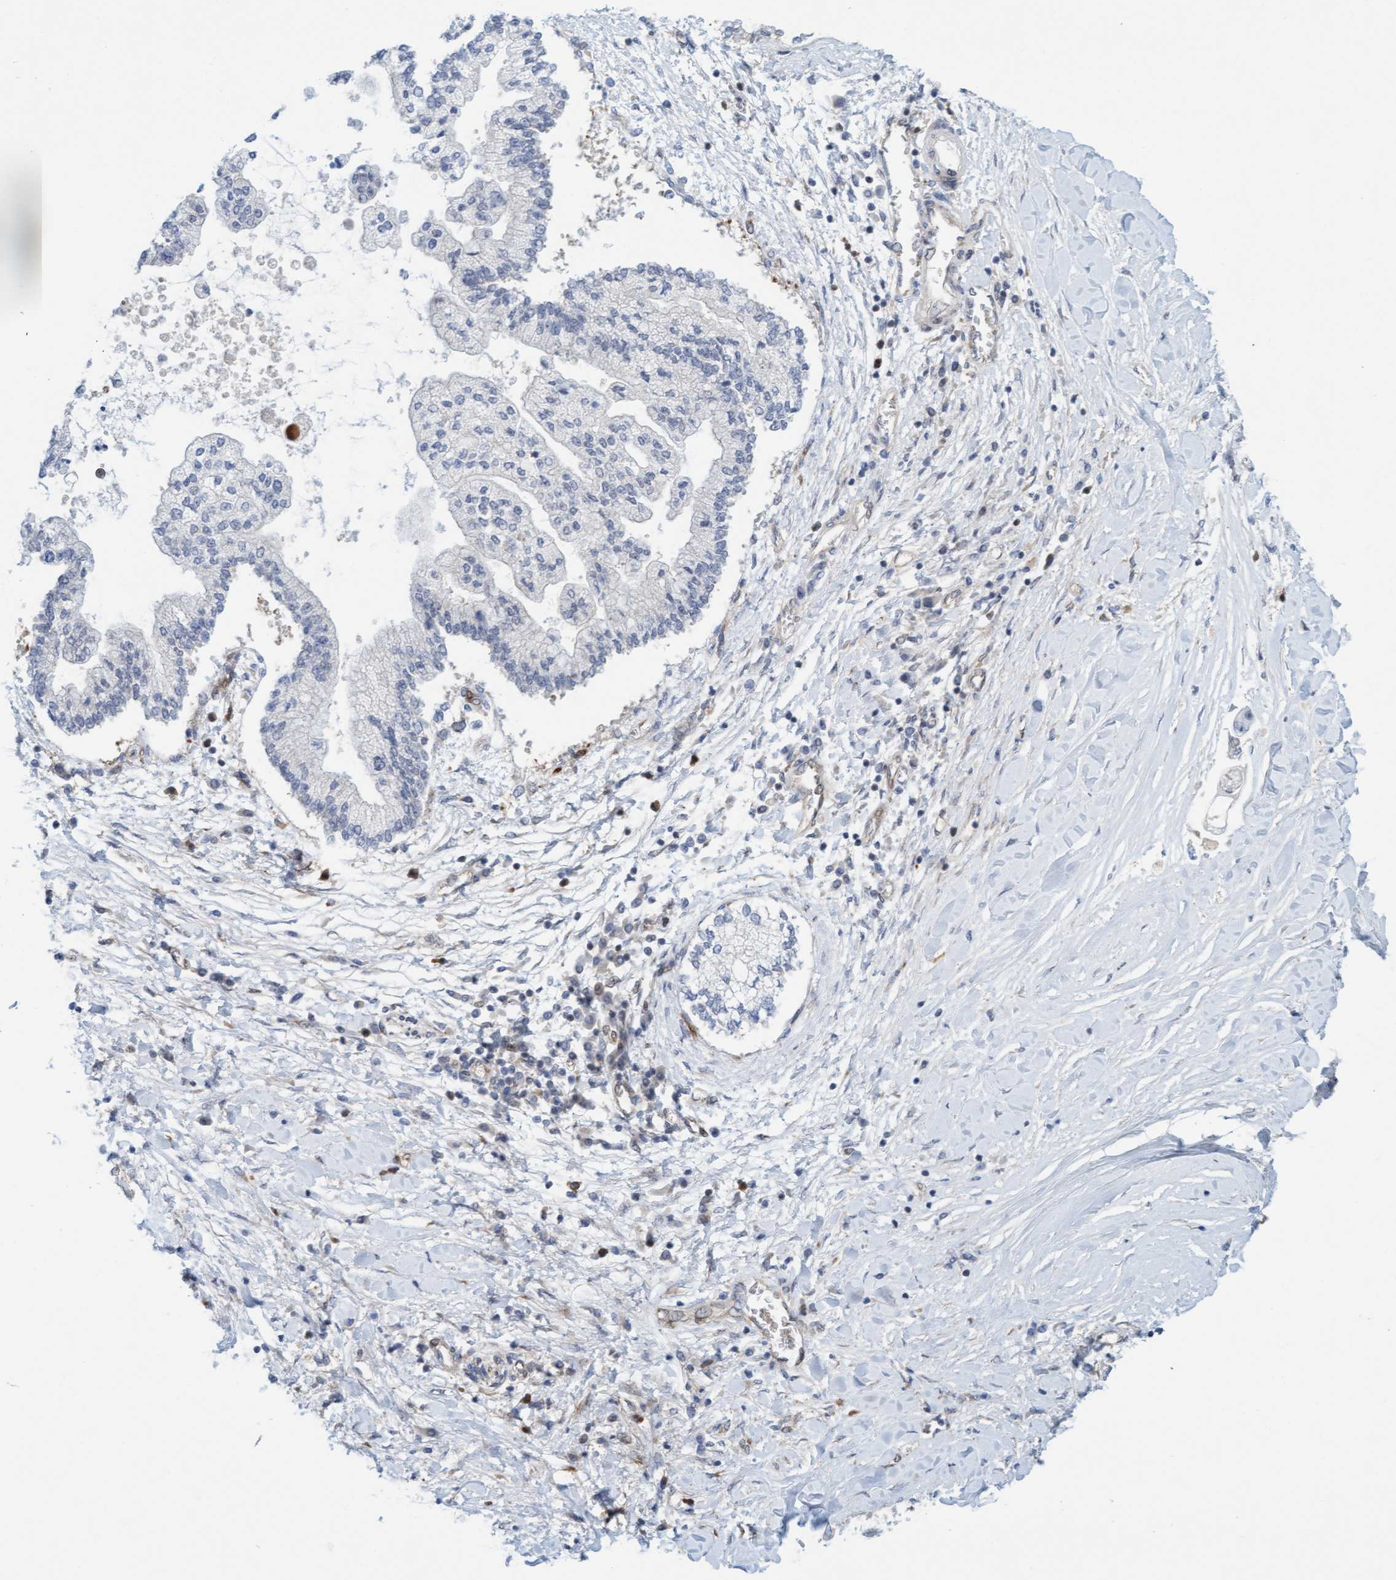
{"staining": {"intensity": "negative", "quantity": "none", "location": "none"}, "tissue": "liver cancer", "cell_type": "Tumor cells", "image_type": "cancer", "snomed": [{"axis": "morphology", "description": "Cholangiocarcinoma"}, {"axis": "topography", "description": "Liver"}], "caption": "Protein analysis of liver cancer (cholangiocarcinoma) shows no significant positivity in tumor cells.", "gene": "EIF4EBP1", "patient": {"sex": "male", "age": 50}}